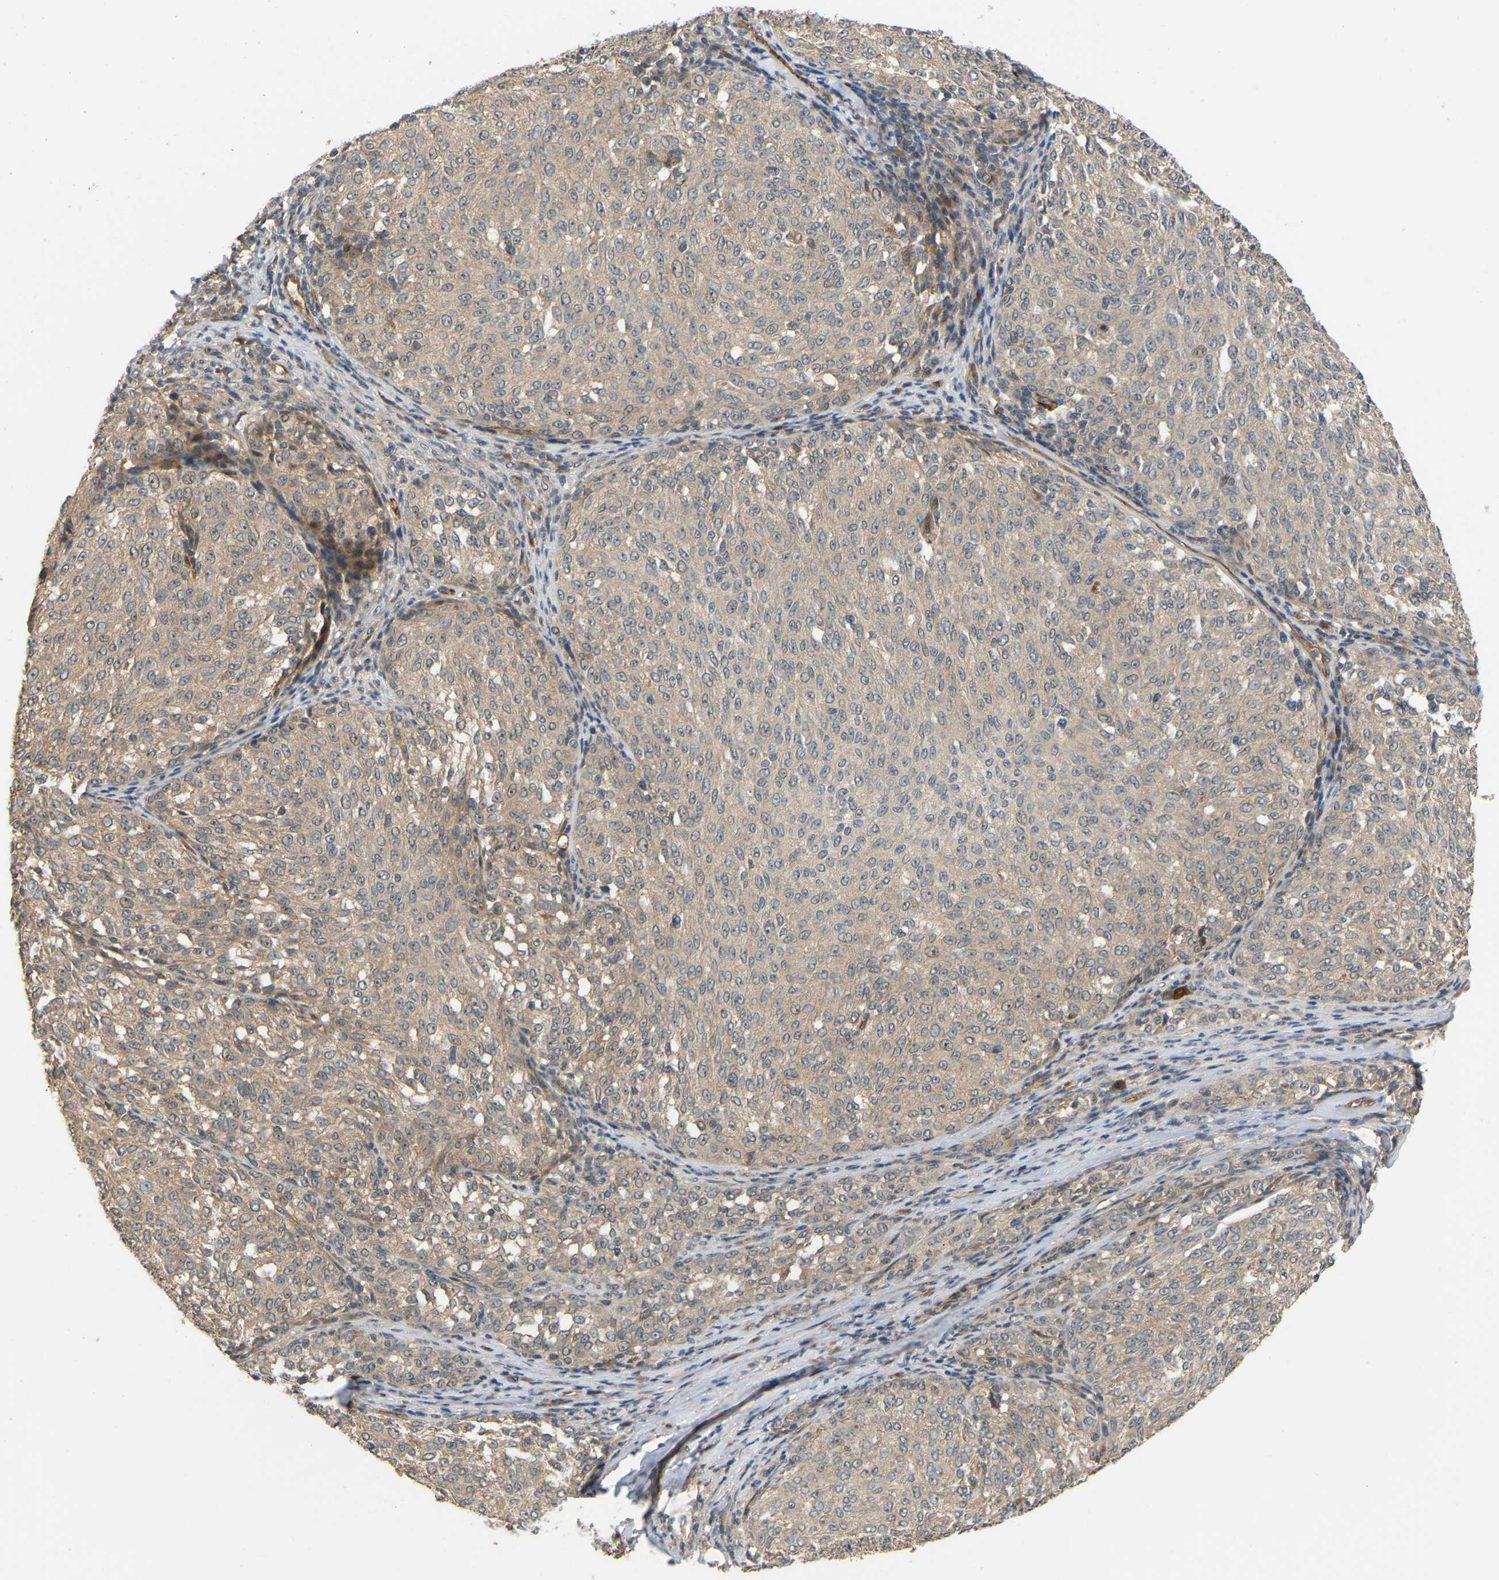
{"staining": {"intensity": "weak", "quantity": ">75%", "location": "cytoplasmic/membranous"}, "tissue": "melanoma", "cell_type": "Tumor cells", "image_type": "cancer", "snomed": [{"axis": "morphology", "description": "Malignant melanoma, NOS"}, {"axis": "topography", "description": "Skin"}], "caption": "There is low levels of weak cytoplasmic/membranous expression in tumor cells of malignant melanoma, as demonstrated by immunohistochemical staining (brown color).", "gene": "LIMK2", "patient": {"sex": "female", "age": 72}}